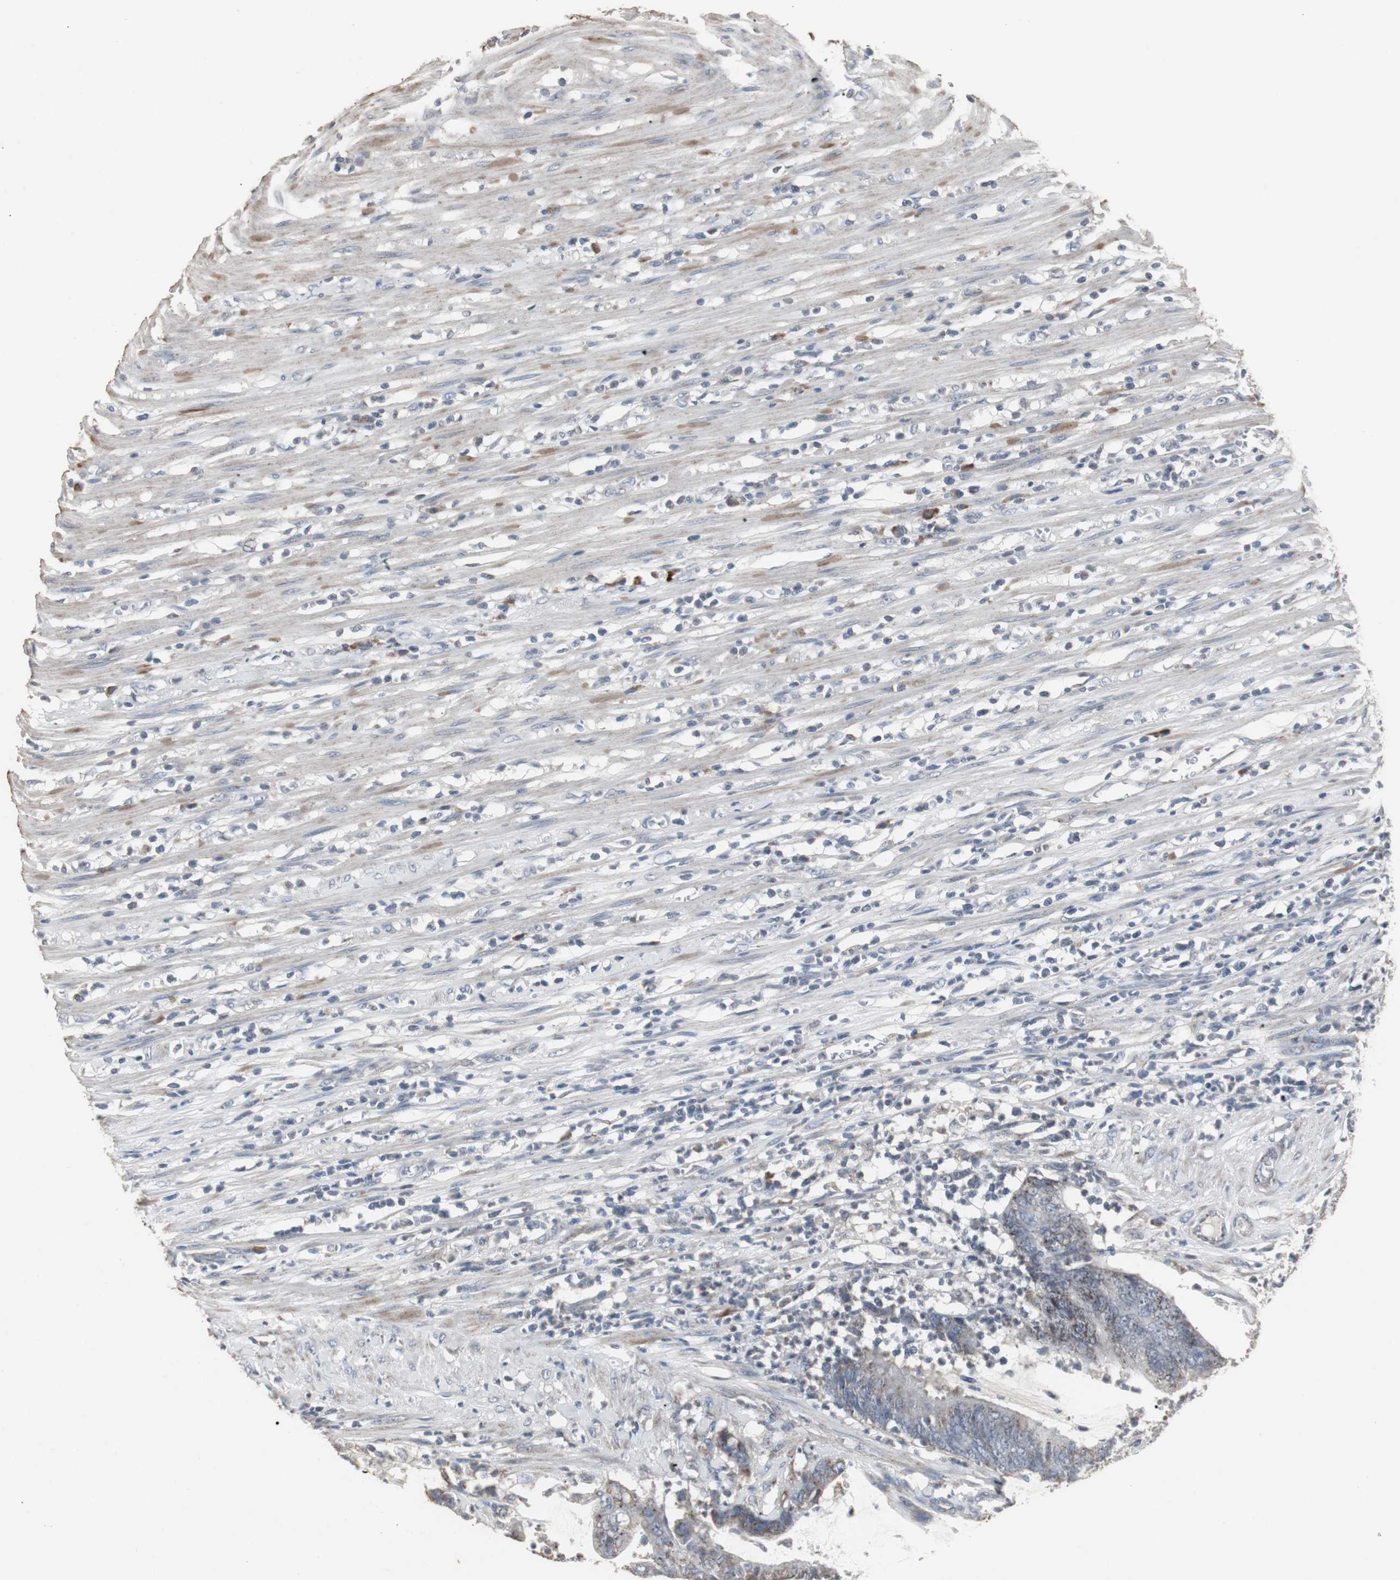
{"staining": {"intensity": "weak", "quantity": "25%-75%", "location": "cytoplasmic/membranous"}, "tissue": "colorectal cancer", "cell_type": "Tumor cells", "image_type": "cancer", "snomed": [{"axis": "morphology", "description": "Adenocarcinoma, NOS"}, {"axis": "topography", "description": "Rectum"}], "caption": "Immunohistochemistry (IHC) of human colorectal cancer (adenocarcinoma) reveals low levels of weak cytoplasmic/membranous positivity in approximately 25%-75% of tumor cells.", "gene": "ACAA1", "patient": {"sex": "female", "age": 66}}